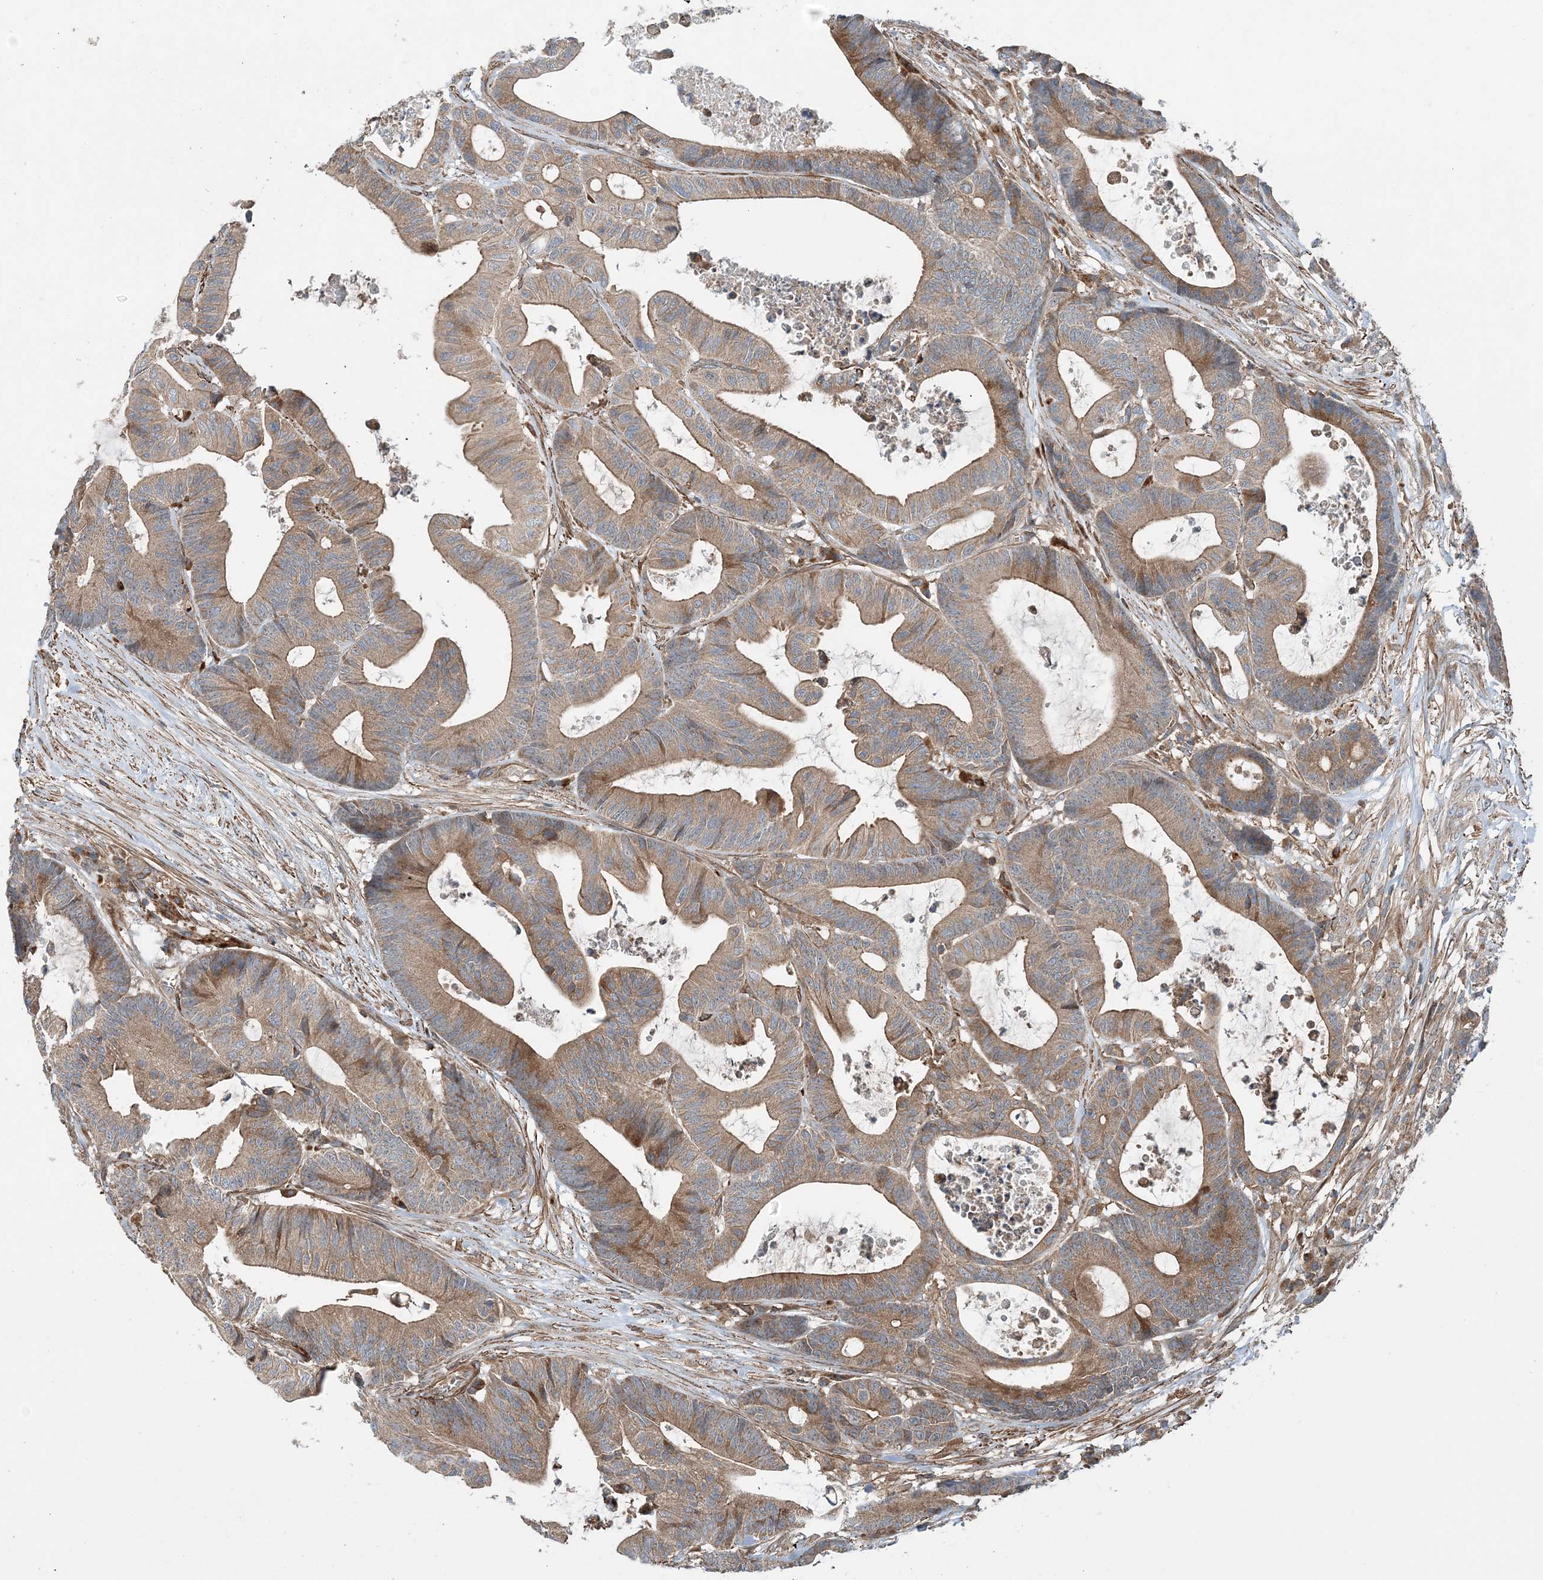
{"staining": {"intensity": "moderate", "quantity": ">75%", "location": "cytoplasmic/membranous"}, "tissue": "colorectal cancer", "cell_type": "Tumor cells", "image_type": "cancer", "snomed": [{"axis": "morphology", "description": "Adenocarcinoma, NOS"}, {"axis": "topography", "description": "Colon"}], "caption": "Protein staining reveals moderate cytoplasmic/membranous positivity in about >75% of tumor cells in colorectal cancer. (DAB (3,3'-diaminobenzidine) = brown stain, brightfield microscopy at high magnification).", "gene": "TTI1", "patient": {"sex": "female", "age": 84}}